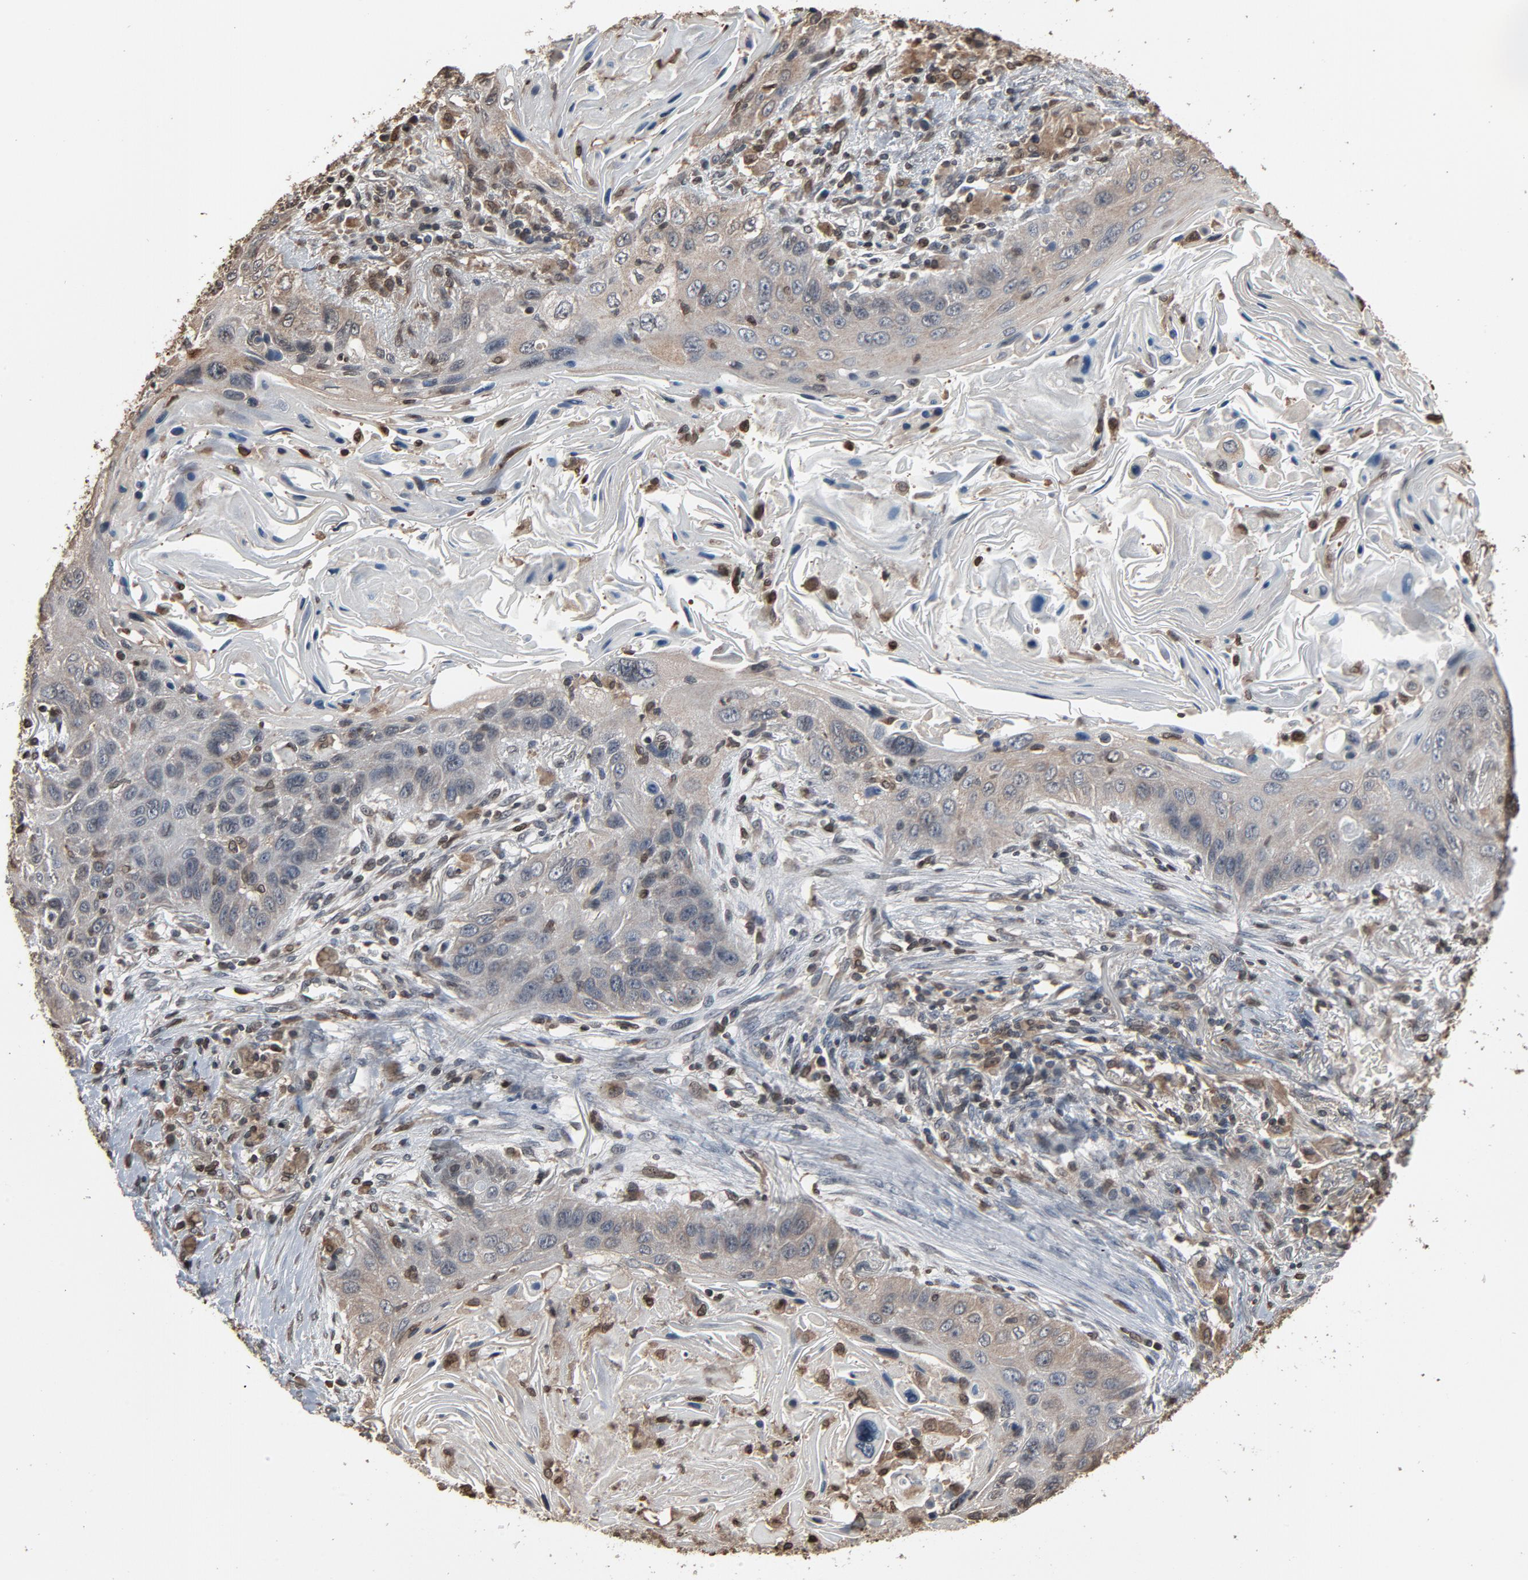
{"staining": {"intensity": "negative", "quantity": "none", "location": "none"}, "tissue": "lung cancer", "cell_type": "Tumor cells", "image_type": "cancer", "snomed": [{"axis": "morphology", "description": "Squamous cell carcinoma, NOS"}, {"axis": "topography", "description": "Lung"}], "caption": "An image of lung cancer stained for a protein shows no brown staining in tumor cells.", "gene": "UBE2D1", "patient": {"sex": "female", "age": 67}}